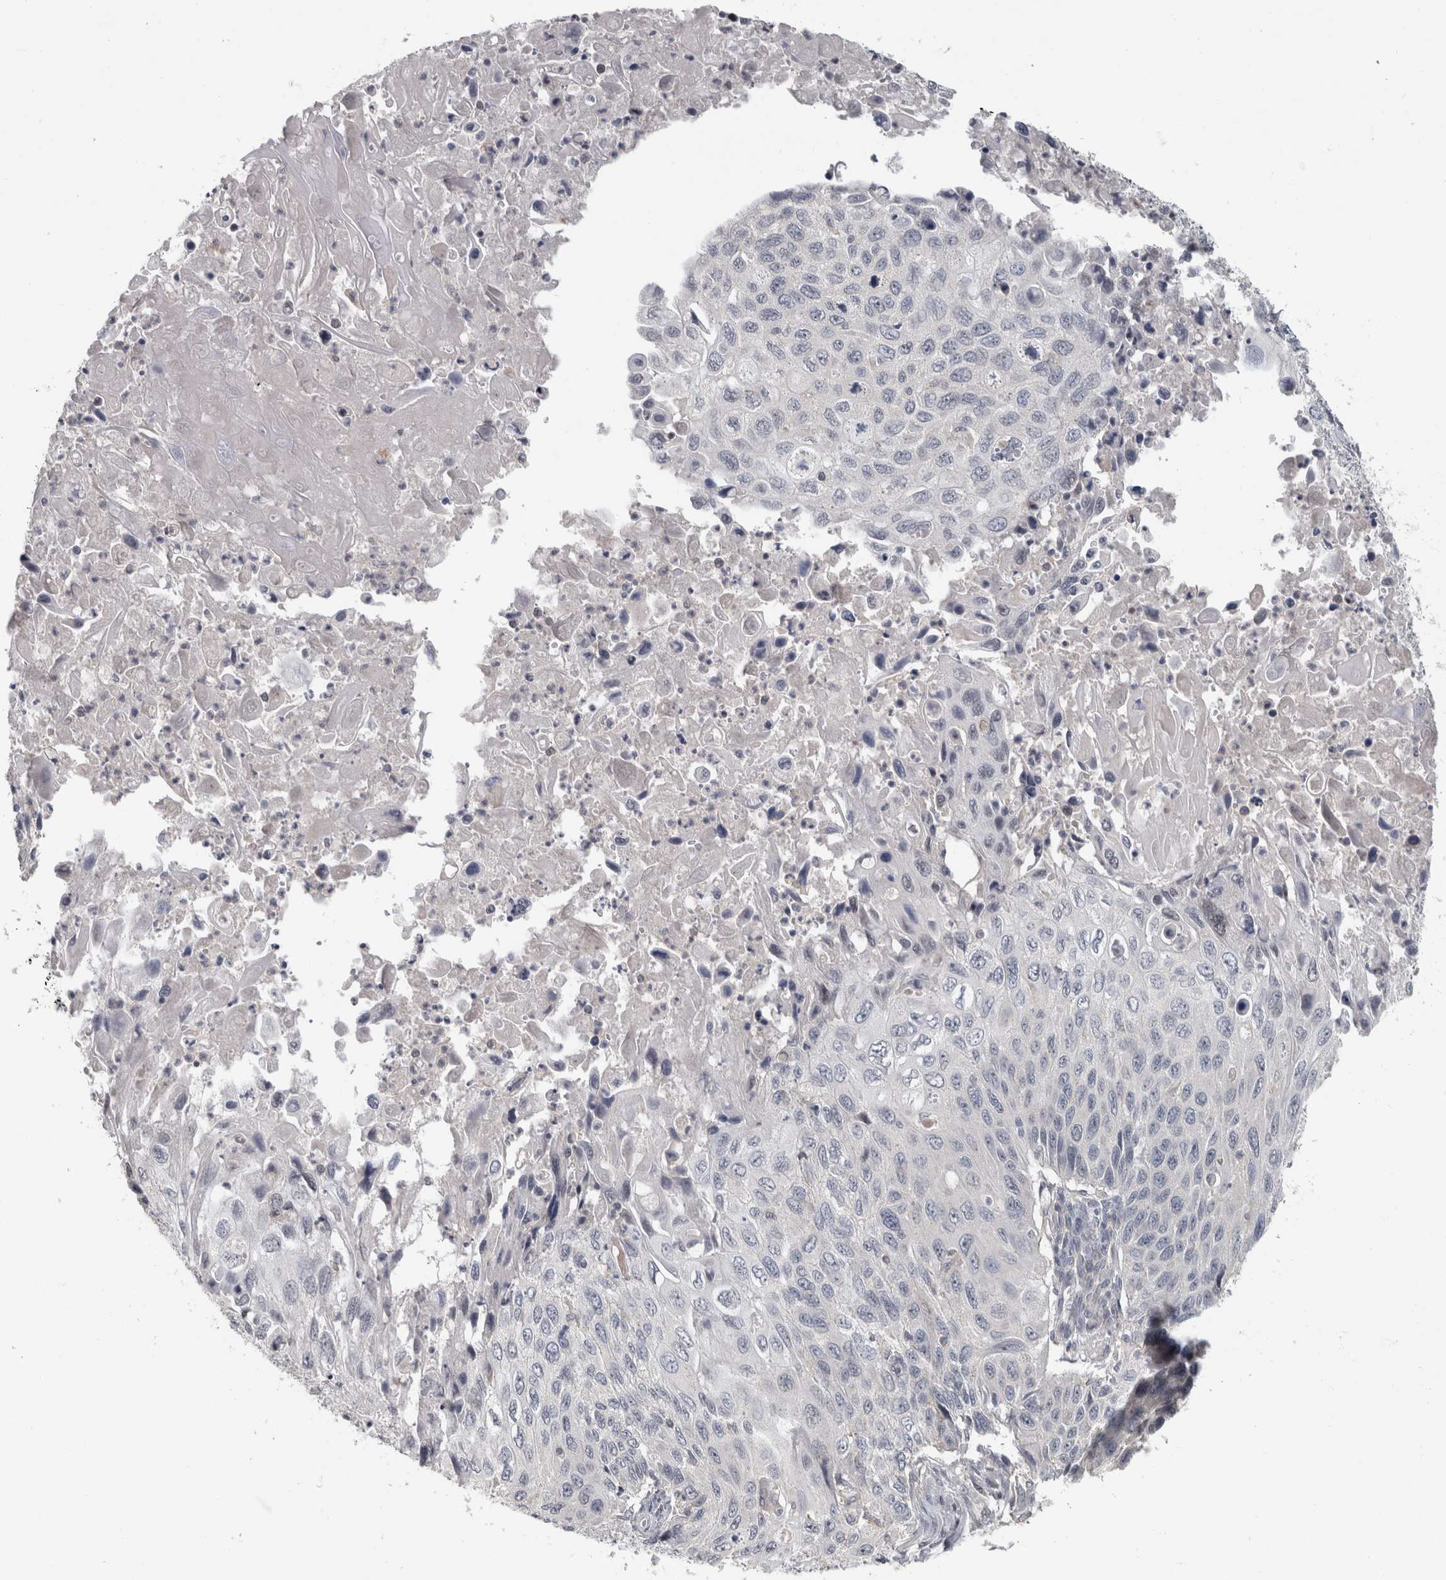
{"staining": {"intensity": "negative", "quantity": "none", "location": "none"}, "tissue": "cervical cancer", "cell_type": "Tumor cells", "image_type": "cancer", "snomed": [{"axis": "morphology", "description": "Squamous cell carcinoma, NOS"}, {"axis": "topography", "description": "Cervix"}], "caption": "Tumor cells are negative for brown protein staining in cervical cancer. (DAB immunohistochemistry (IHC) visualized using brightfield microscopy, high magnification).", "gene": "RBM28", "patient": {"sex": "female", "age": 70}}